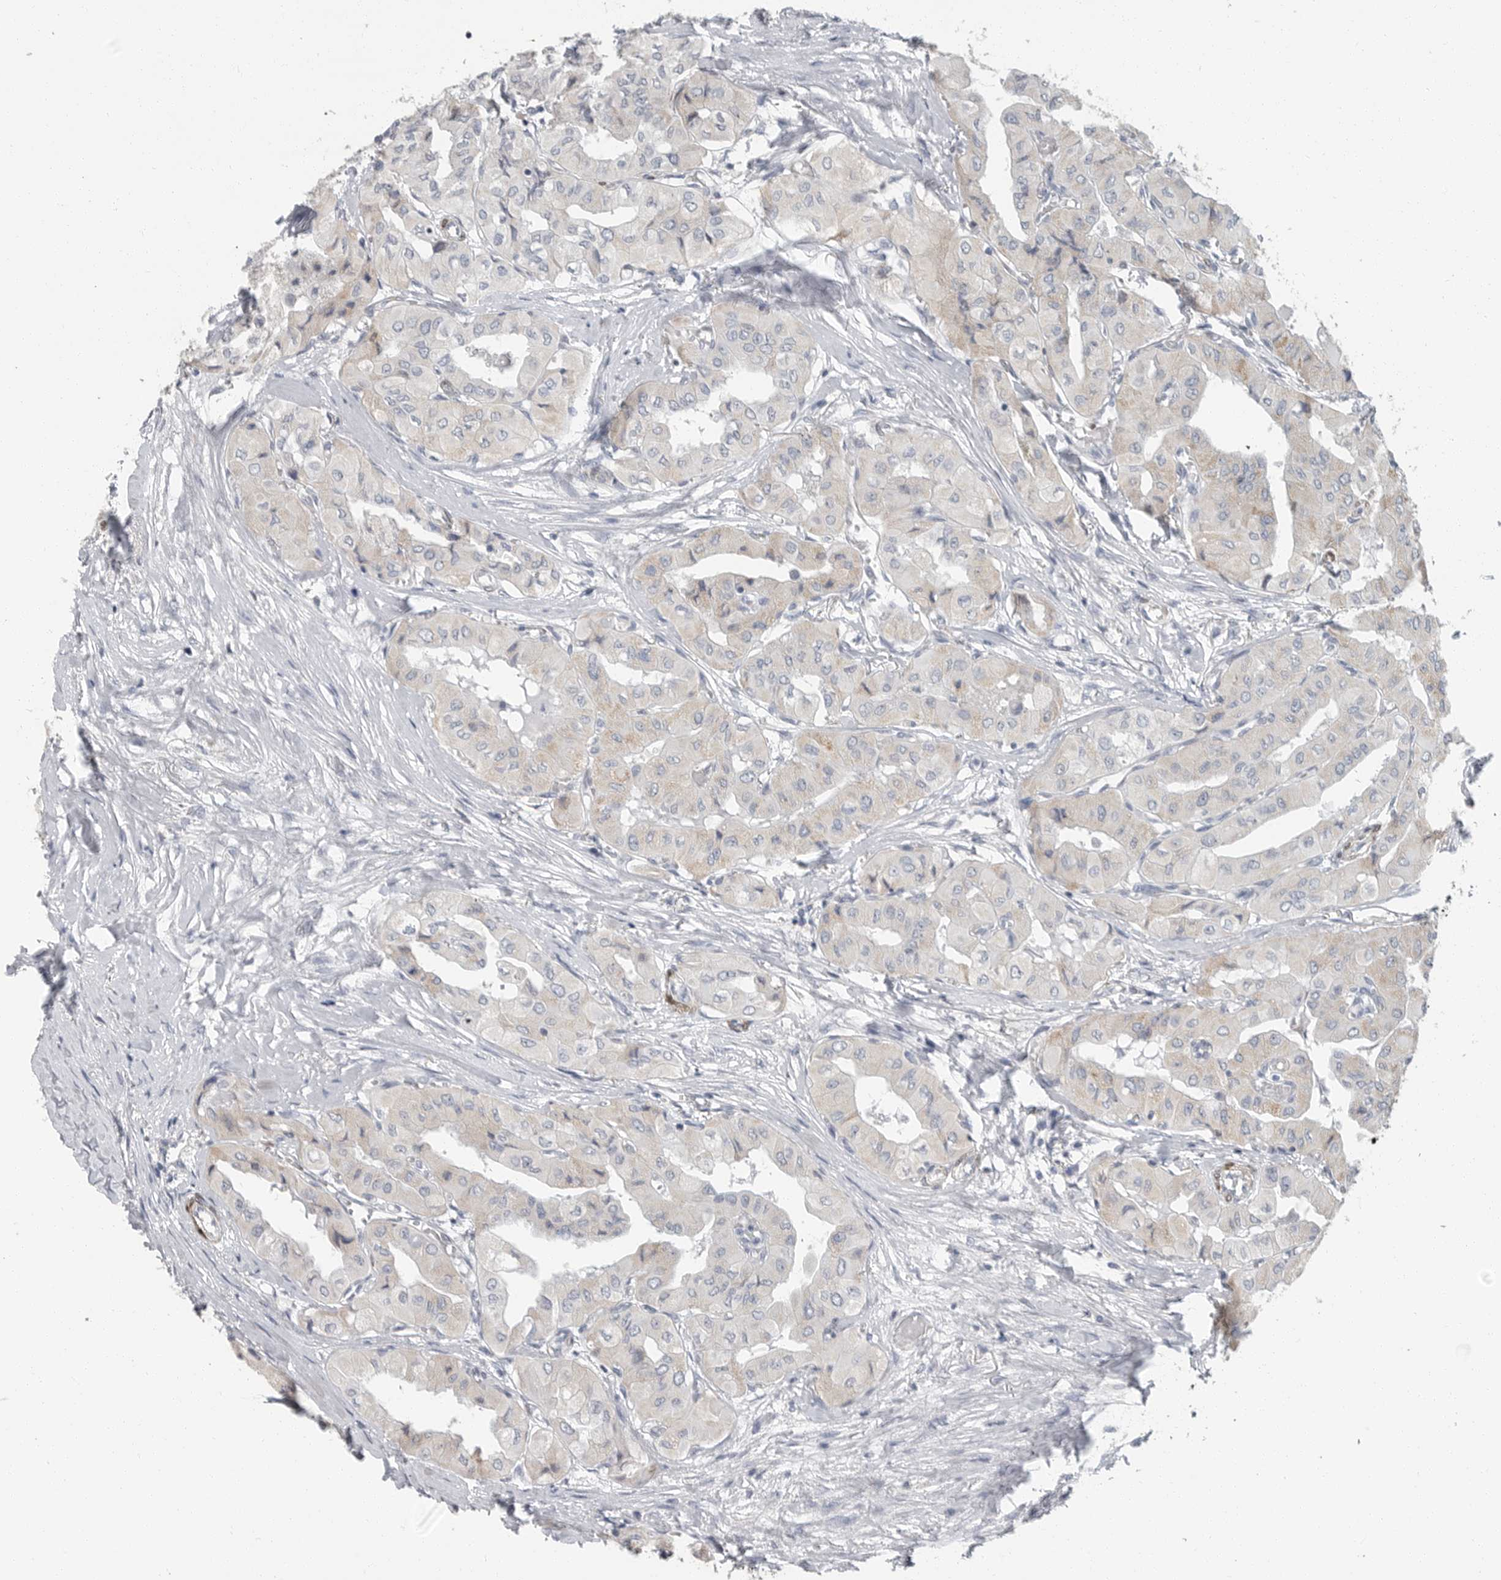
{"staining": {"intensity": "negative", "quantity": "none", "location": "none"}, "tissue": "thyroid cancer", "cell_type": "Tumor cells", "image_type": "cancer", "snomed": [{"axis": "morphology", "description": "Papillary adenocarcinoma, NOS"}, {"axis": "topography", "description": "Thyroid gland"}], "caption": "Tumor cells are negative for brown protein staining in papillary adenocarcinoma (thyroid).", "gene": "PLN", "patient": {"sex": "female", "age": 59}}